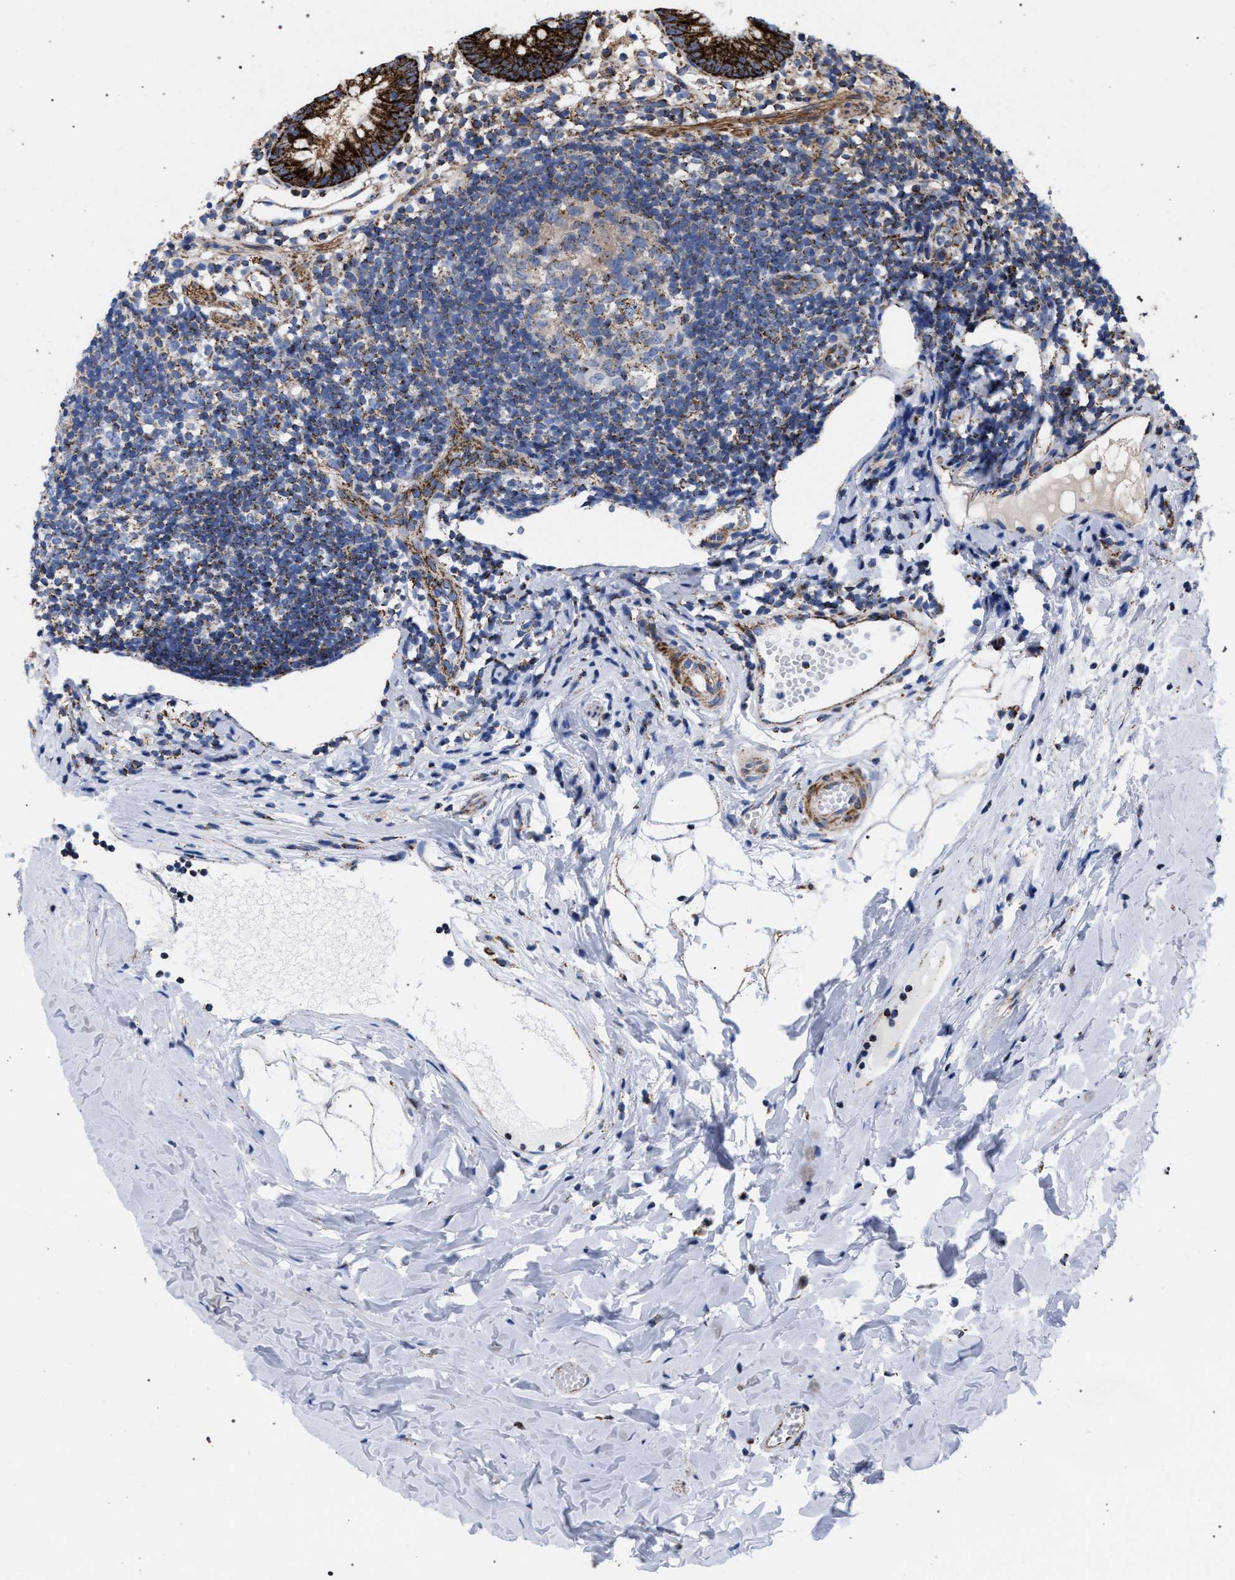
{"staining": {"intensity": "strong", "quantity": ">75%", "location": "cytoplasmic/membranous"}, "tissue": "appendix", "cell_type": "Glandular cells", "image_type": "normal", "snomed": [{"axis": "morphology", "description": "Normal tissue, NOS"}, {"axis": "topography", "description": "Appendix"}], "caption": "Protein analysis of normal appendix reveals strong cytoplasmic/membranous positivity in approximately >75% of glandular cells.", "gene": "ACADS", "patient": {"sex": "female", "age": 20}}